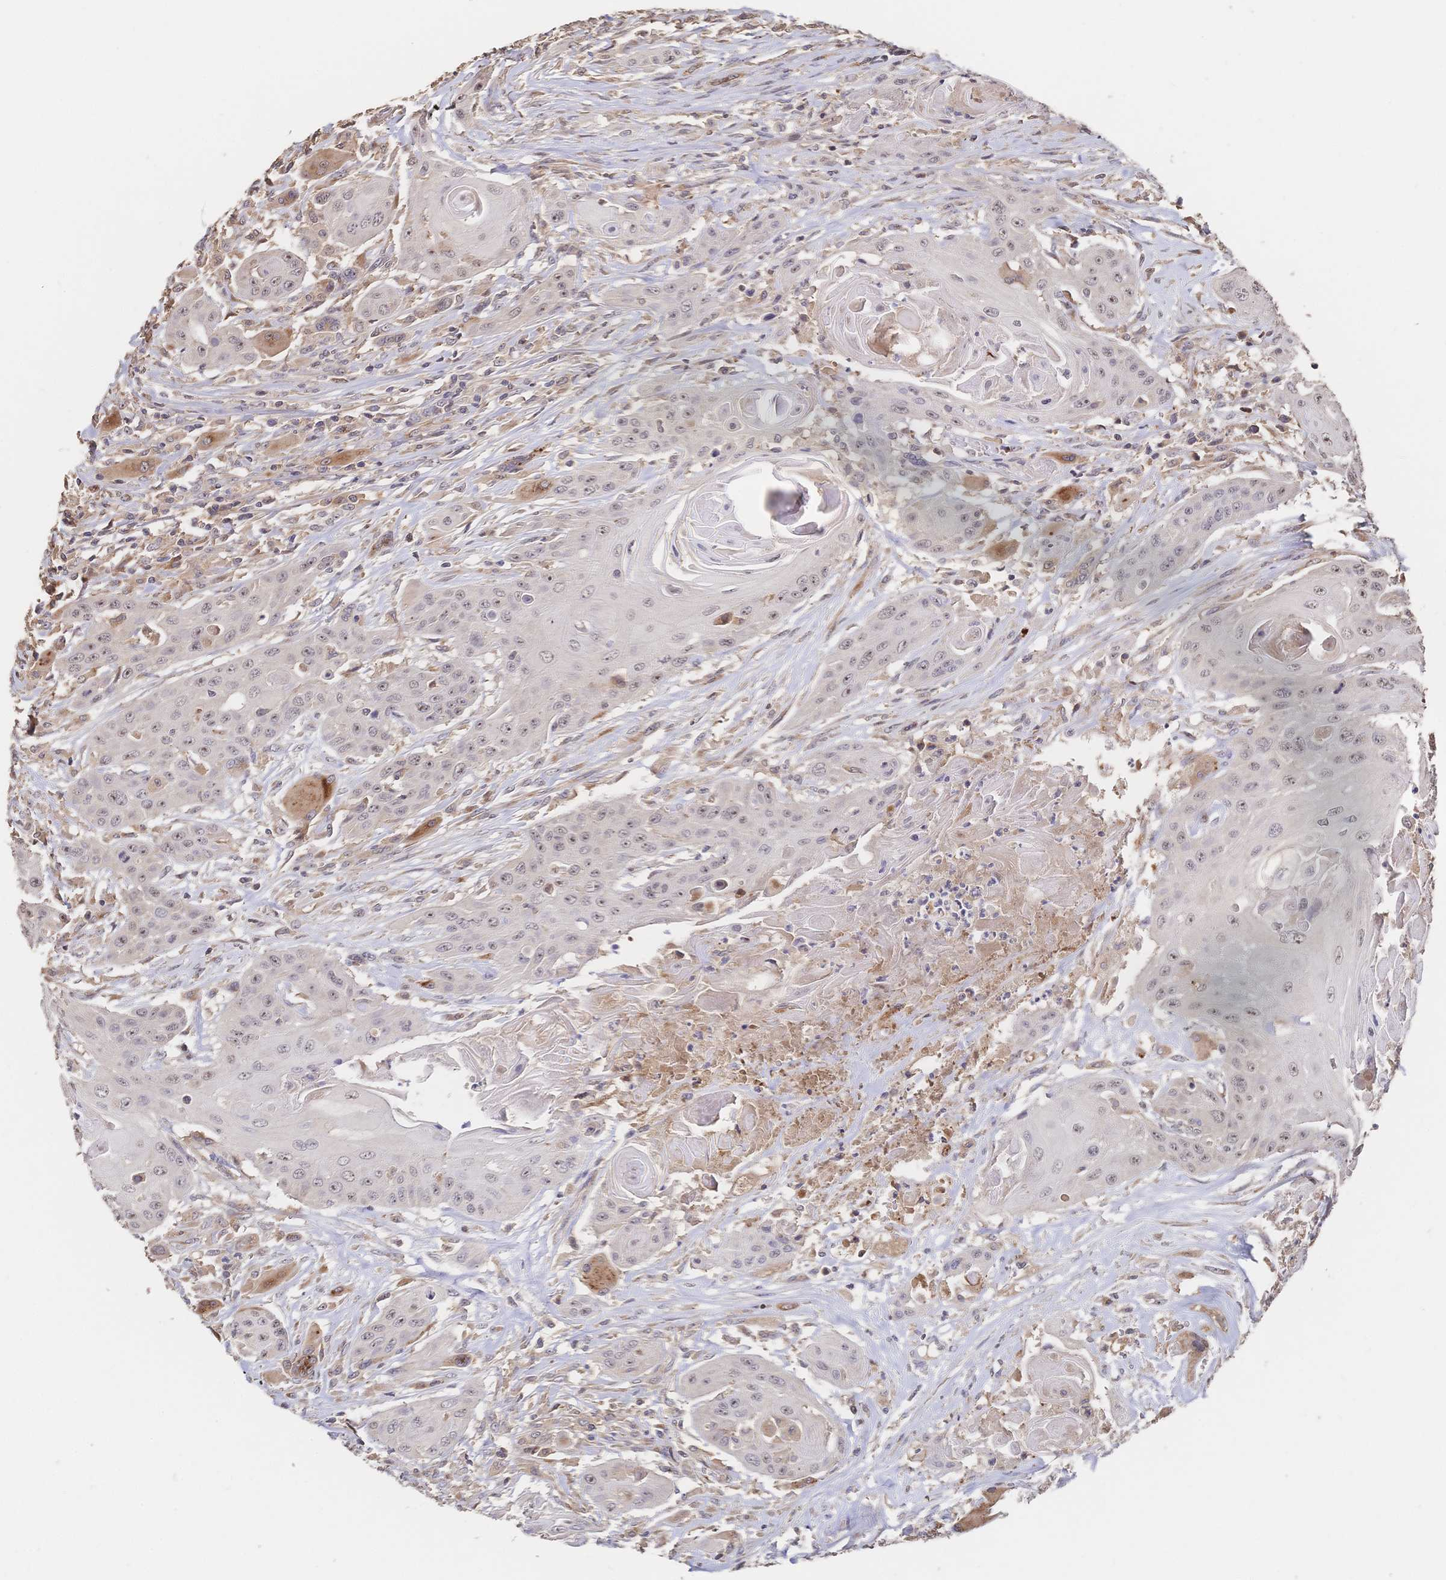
{"staining": {"intensity": "weak", "quantity": ">75%", "location": "nuclear"}, "tissue": "head and neck cancer", "cell_type": "Tumor cells", "image_type": "cancer", "snomed": [{"axis": "morphology", "description": "Squamous cell carcinoma, NOS"}, {"axis": "topography", "description": "Oral tissue"}, {"axis": "topography", "description": "Head-Neck"}, {"axis": "topography", "description": "Neck, NOS"}], "caption": "A low amount of weak nuclear expression is seen in approximately >75% of tumor cells in squamous cell carcinoma (head and neck) tissue.", "gene": "DNAJA4", "patient": {"sex": "female", "age": 55}}